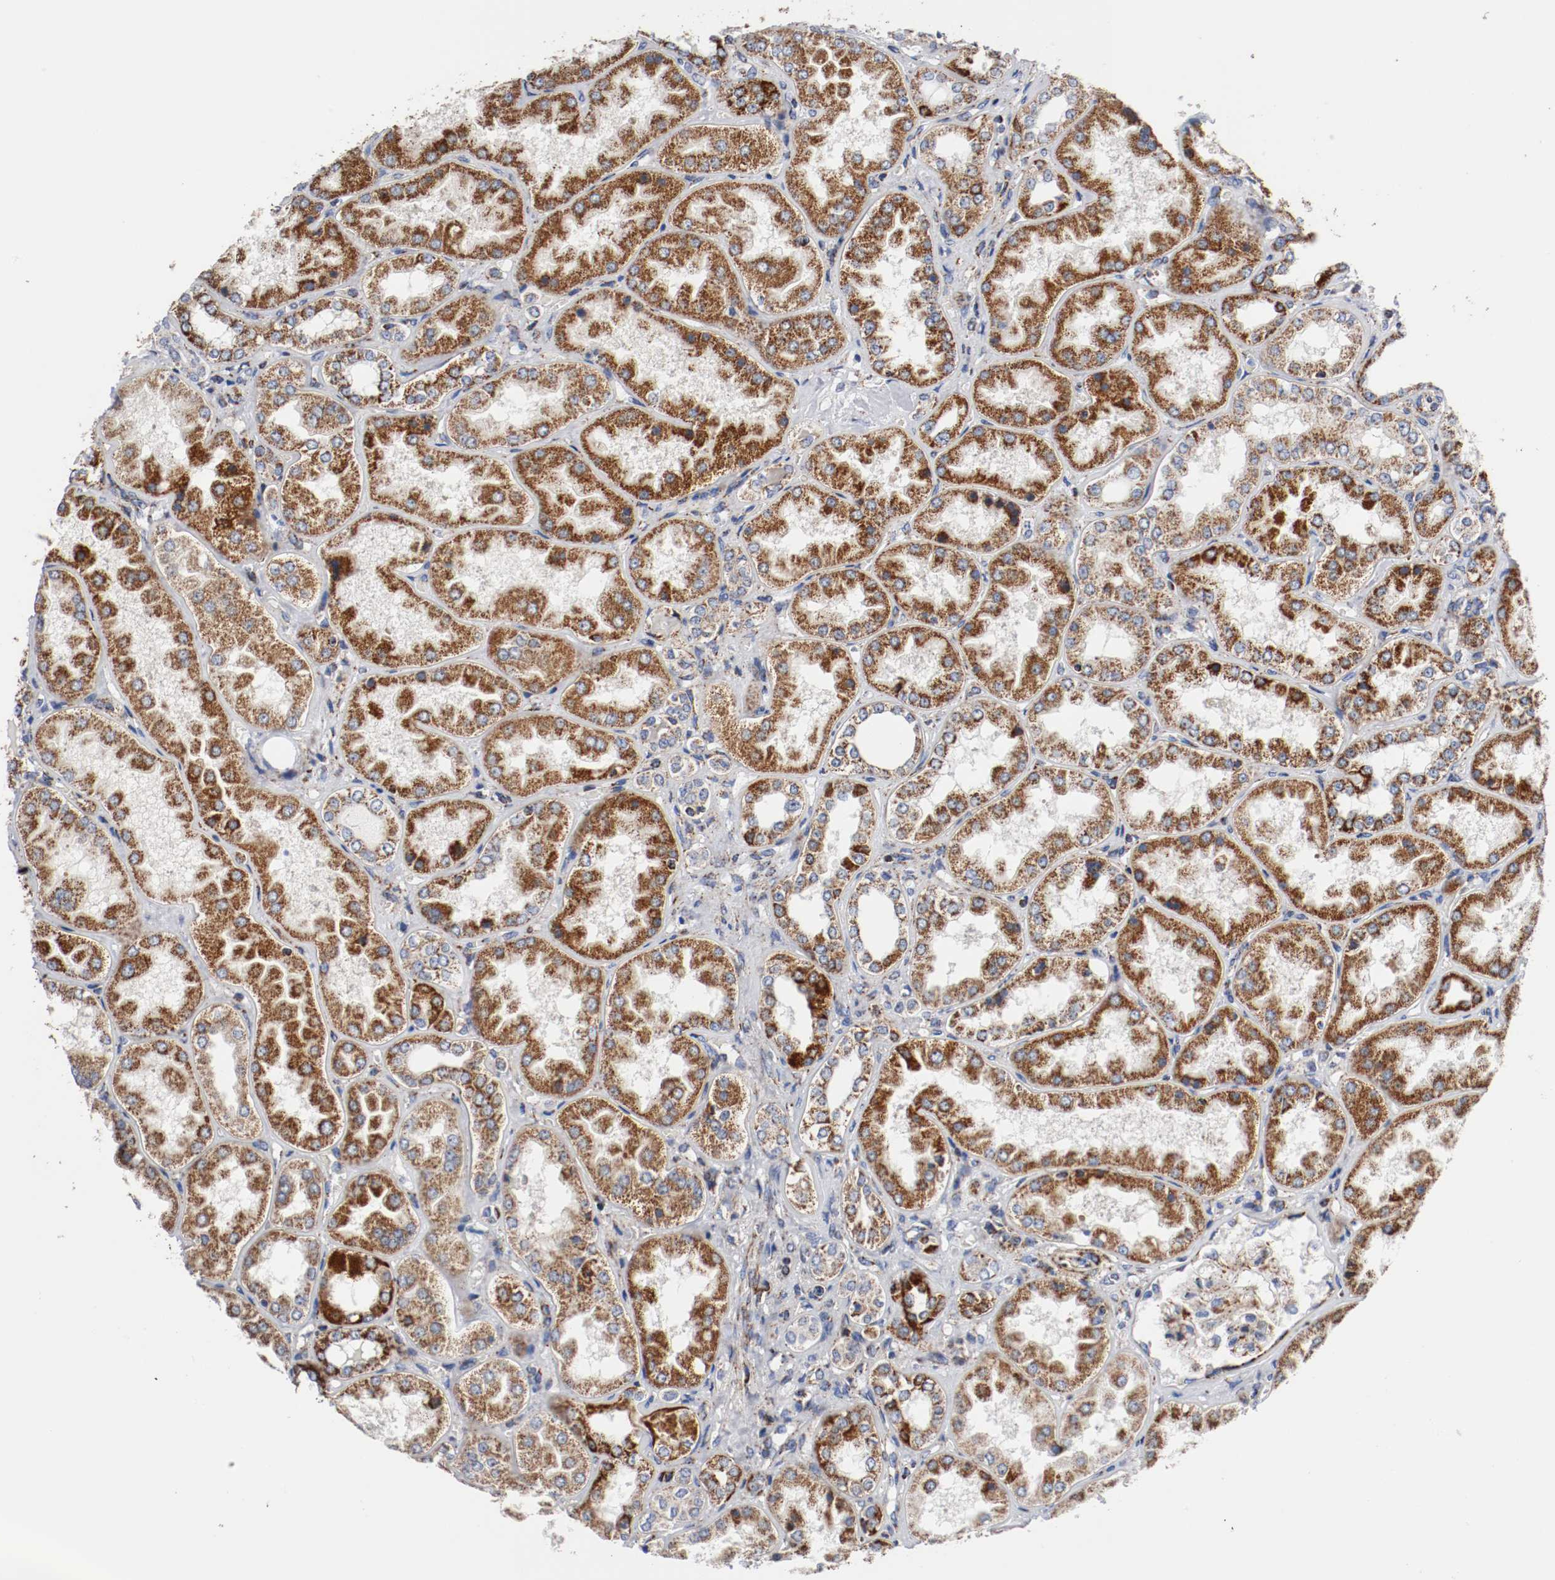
{"staining": {"intensity": "weak", "quantity": "25%-75%", "location": "cytoplasmic/membranous"}, "tissue": "kidney", "cell_type": "Cells in glomeruli", "image_type": "normal", "snomed": [{"axis": "morphology", "description": "Normal tissue, NOS"}, {"axis": "topography", "description": "Kidney"}], "caption": "About 25%-75% of cells in glomeruli in benign human kidney reveal weak cytoplasmic/membranous protein staining as visualized by brown immunohistochemical staining.", "gene": "TUBD1", "patient": {"sex": "female", "age": 56}}